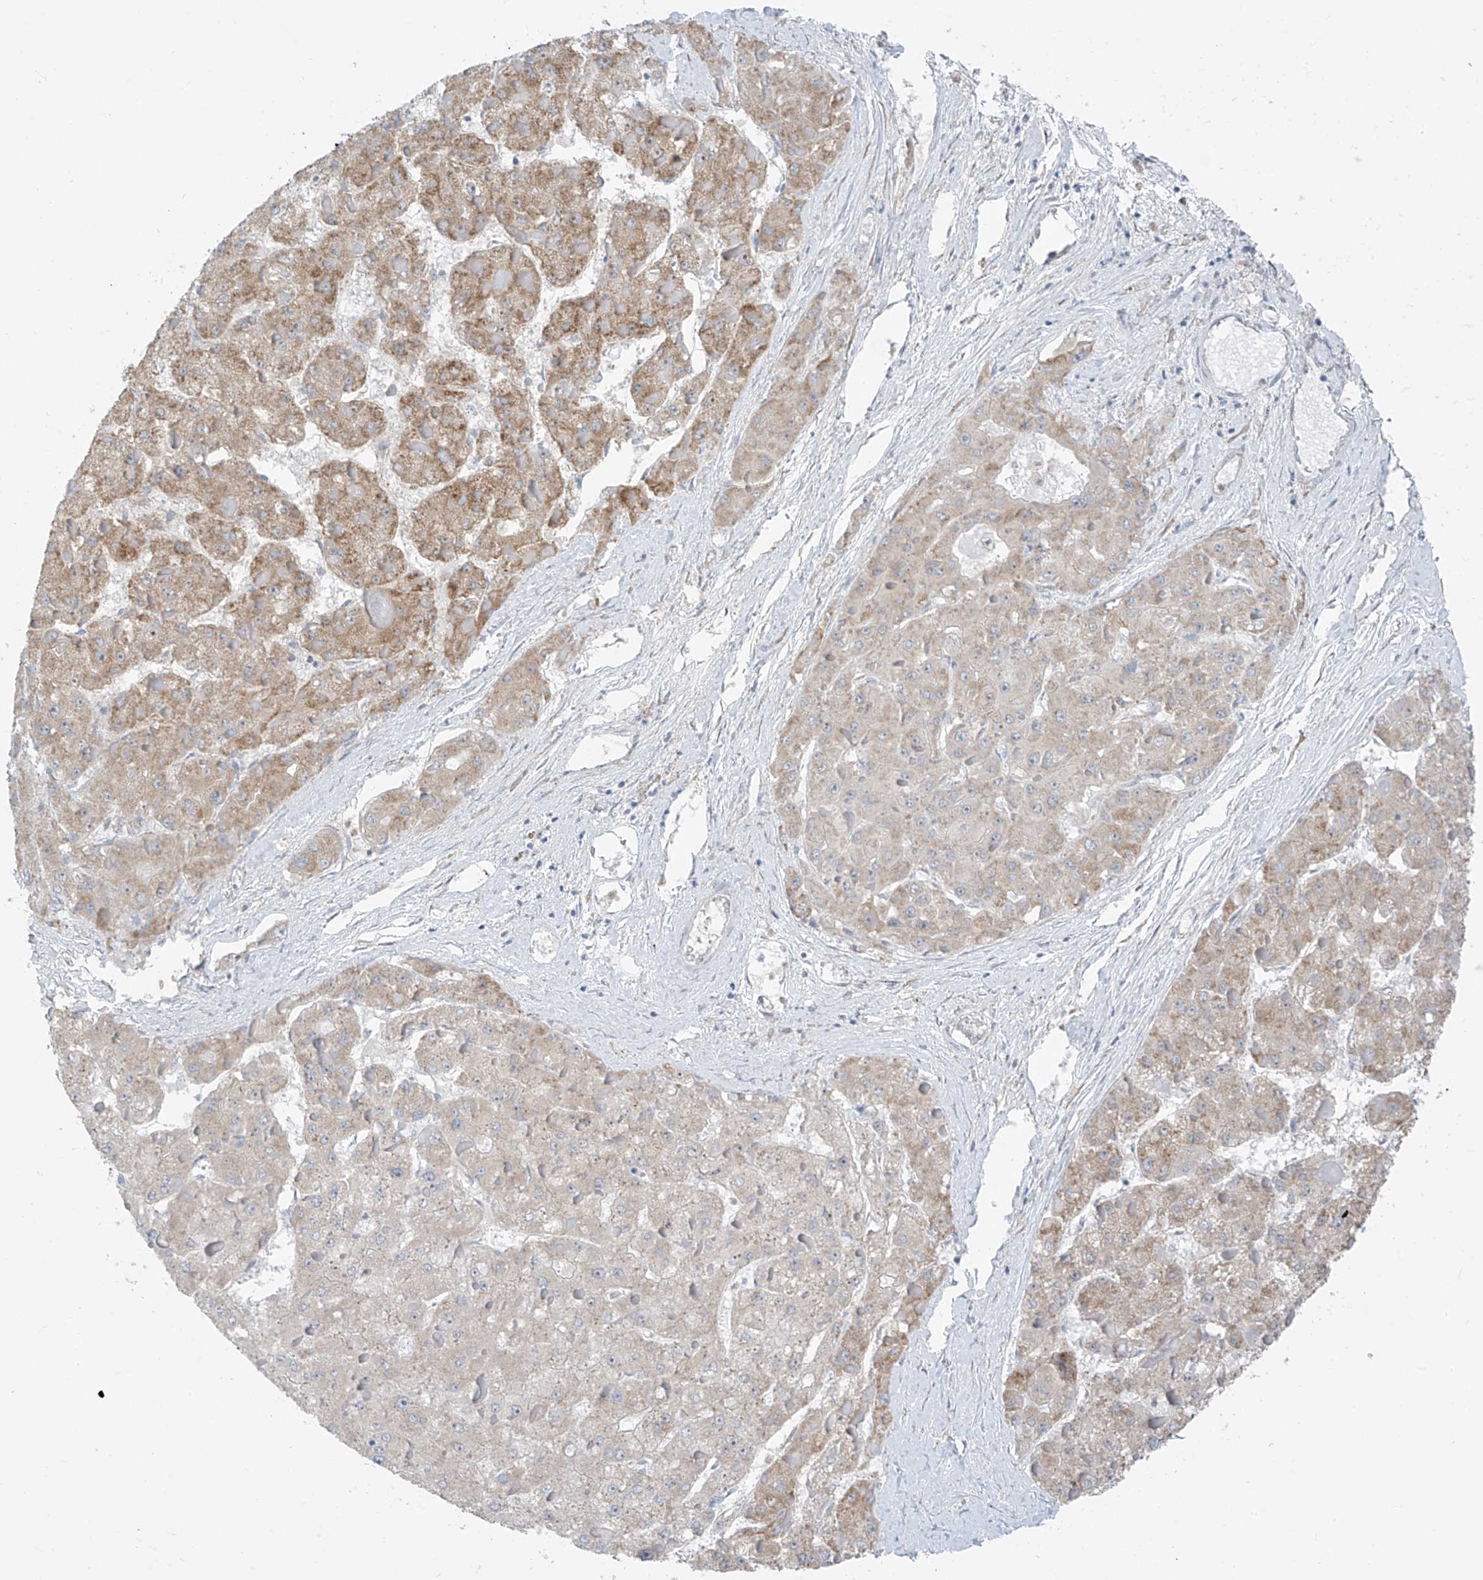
{"staining": {"intensity": "moderate", "quantity": "<25%", "location": "cytoplasmic/membranous"}, "tissue": "liver cancer", "cell_type": "Tumor cells", "image_type": "cancer", "snomed": [{"axis": "morphology", "description": "Carcinoma, Hepatocellular, NOS"}, {"axis": "topography", "description": "Liver"}], "caption": "Immunohistochemical staining of liver hepatocellular carcinoma displays low levels of moderate cytoplasmic/membranous staining in about <25% of tumor cells. The staining was performed using DAB (3,3'-diaminobenzidine), with brown indicating positive protein expression. Nuclei are stained blue with hematoxylin.", "gene": "RPL4", "patient": {"sex": "female", "age": 73}}